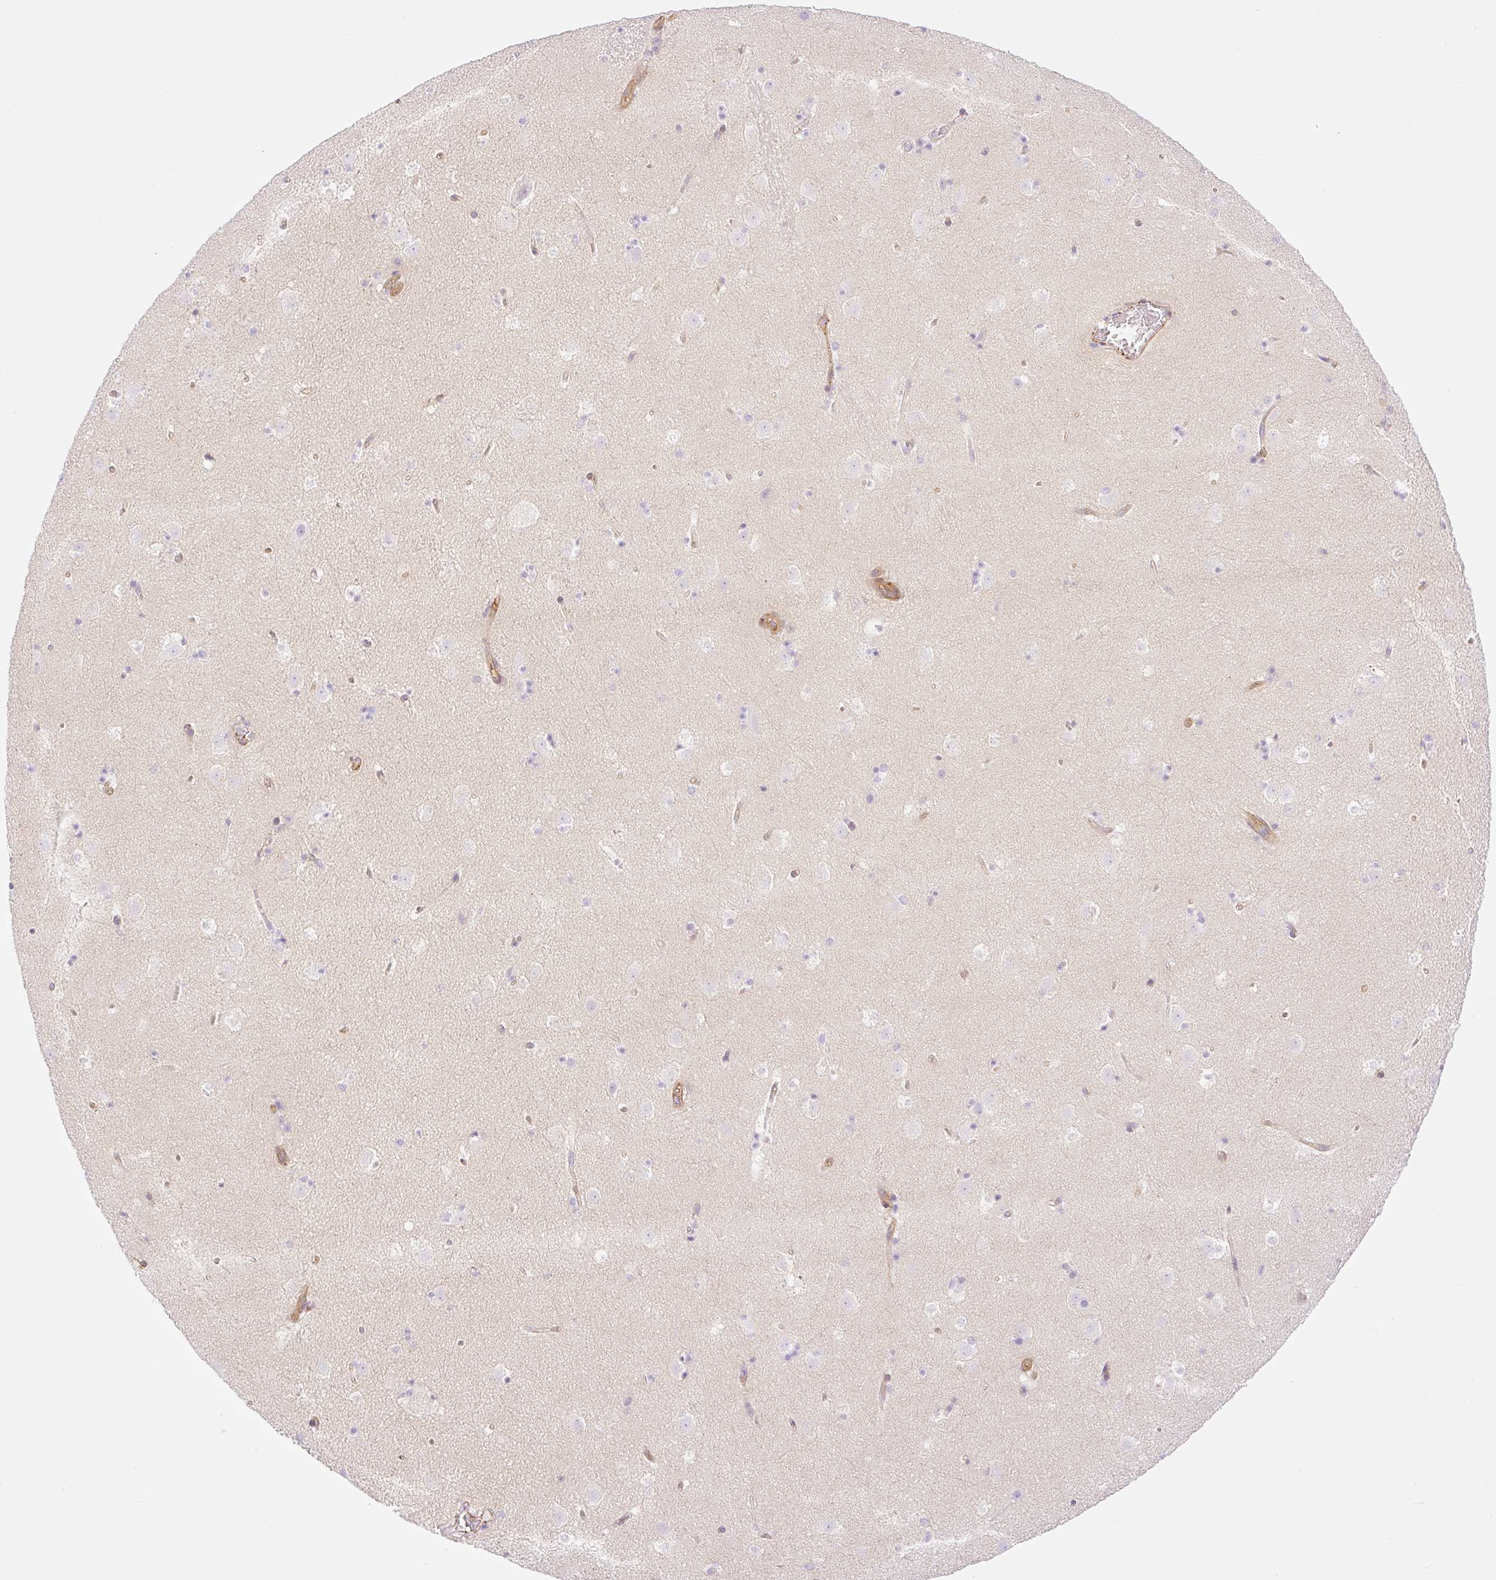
{"staining": {"intensity": "negative", "quantity": "none", "location": "none"}, "tissue": "caudate", "cell_type": "Glial cells", "image_type": "normal", "snomed": [{"axis": "morphology", "description": "Normal tissue, NOS"}, {"axis": "topography", "description": "Lateral ventricle wall"}], "caption": "The micrograph shows no staining of glial cells in unremarkable caudate.", "gene": "EHD1", "patient": {"sex": "male", "age": 37}}